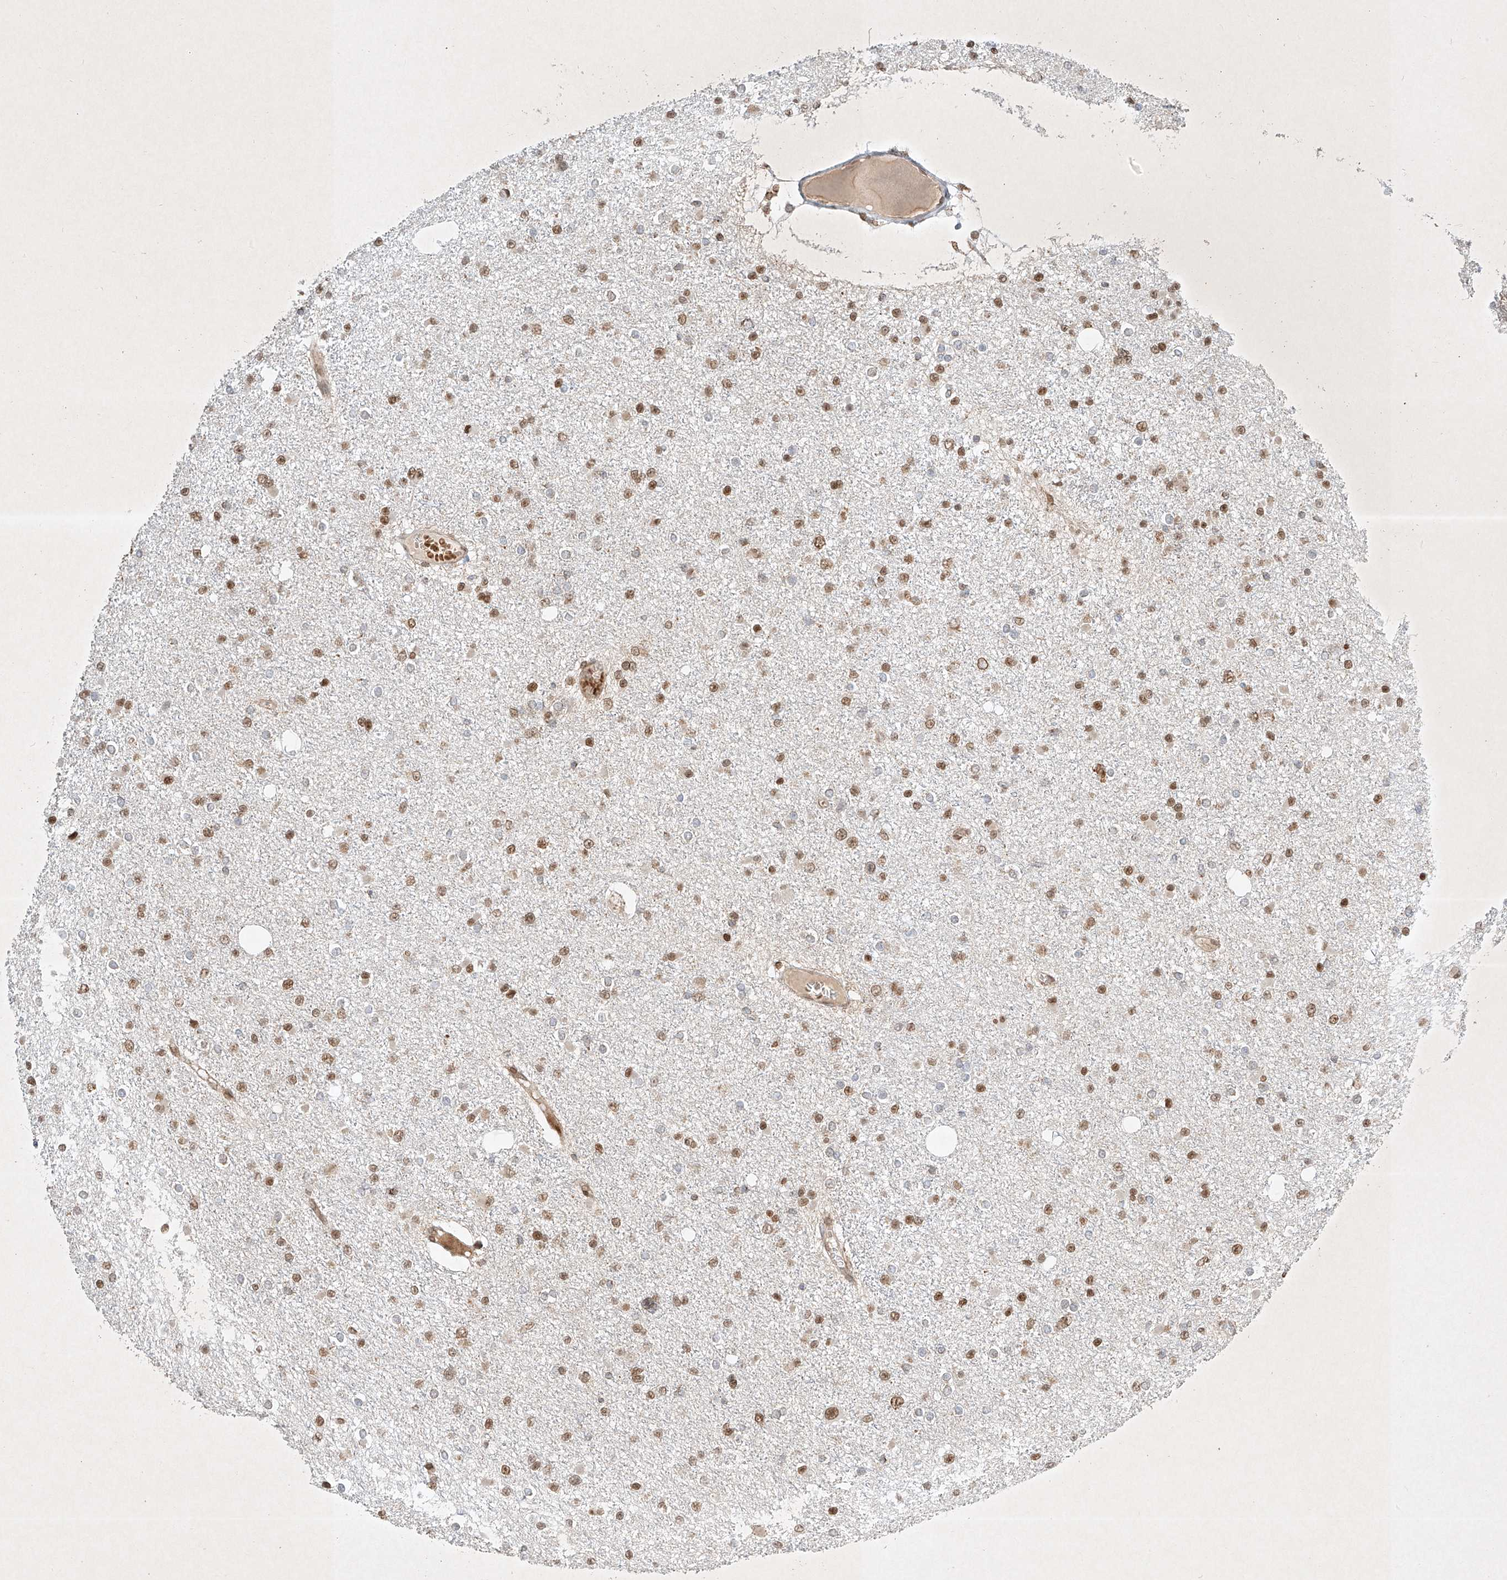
{"staining": {"intensity": "moderate", "quantity": ">75%", "location": "nuclear"}, "tissue": "glioma", "cell_type": "Tumor cells", "image_type": "cancer", "snomed": [{"axis": "morphology", "description": "Glioma, malignant, Low grade"}, {"axis": "topography", "description": "Brain"}], "caption": "Tumor cells exhibit medium levels of moderate nuclear expression in about >75% of cells in human glioma.", "gene": "EPG5", "patient": {"sex": "female", "age": 22}}